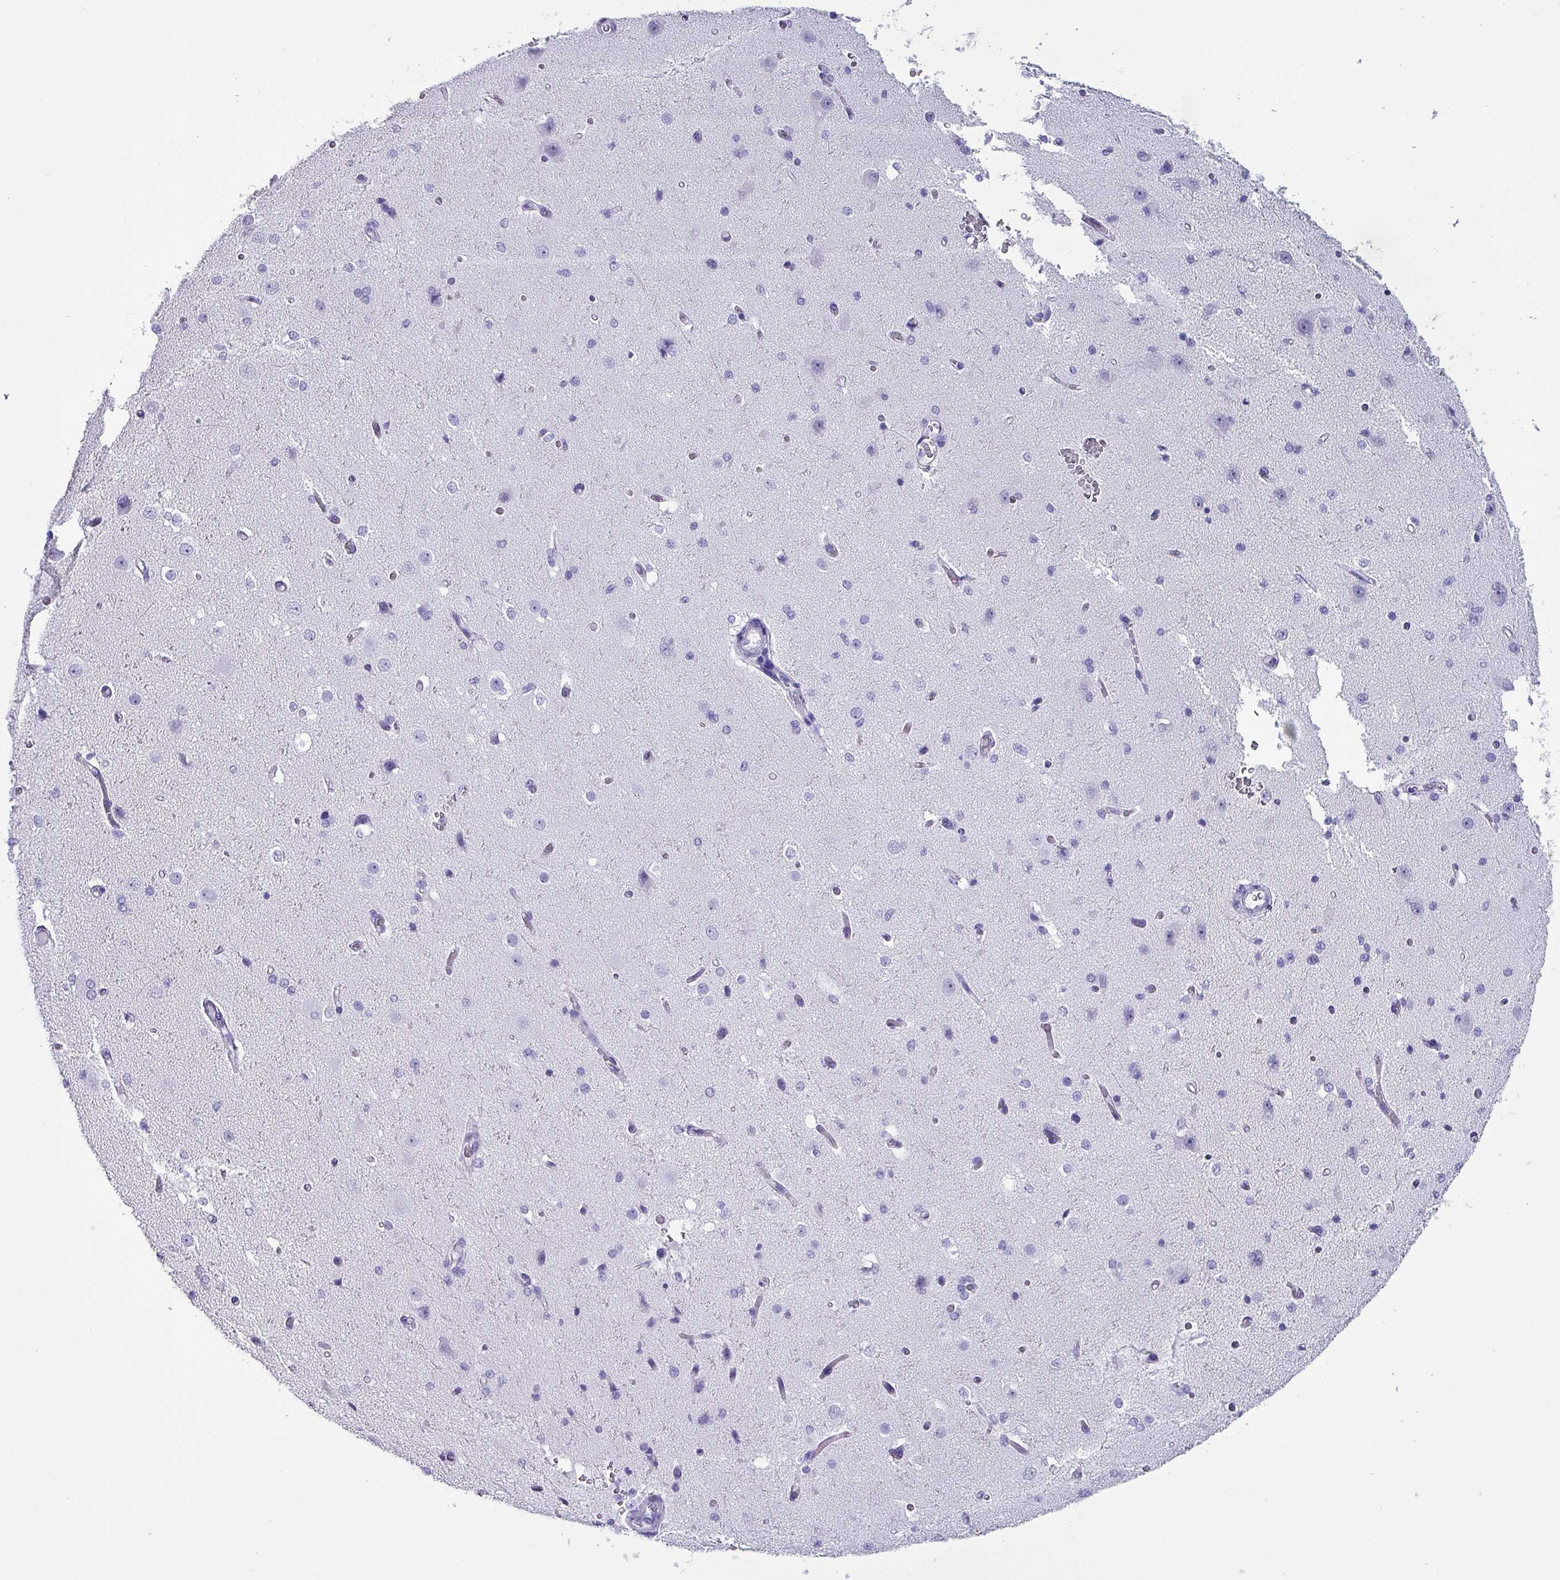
{"staining": {"intensity": "negative", "quantity": "none", "location": "none"}, "tissue": "cerebral cortex", "cell_type": "Endothelial cells", "image_type": "normal", "snomed": [{"axis": "morphology", "description": "Normal tissue, NOS"}, {"axis": "morphology", "description": "Inflammation, NOS"}, {"axis": "topography", "description": "Cerebral cortex"}], "caption": "DAB immunohistochemical staining of unremarkable cerebral cortex demonstrates no significant positivity in endothelial cells.", "gene": "KRT6A", "patient": {"sex": "male", "age": 6}}